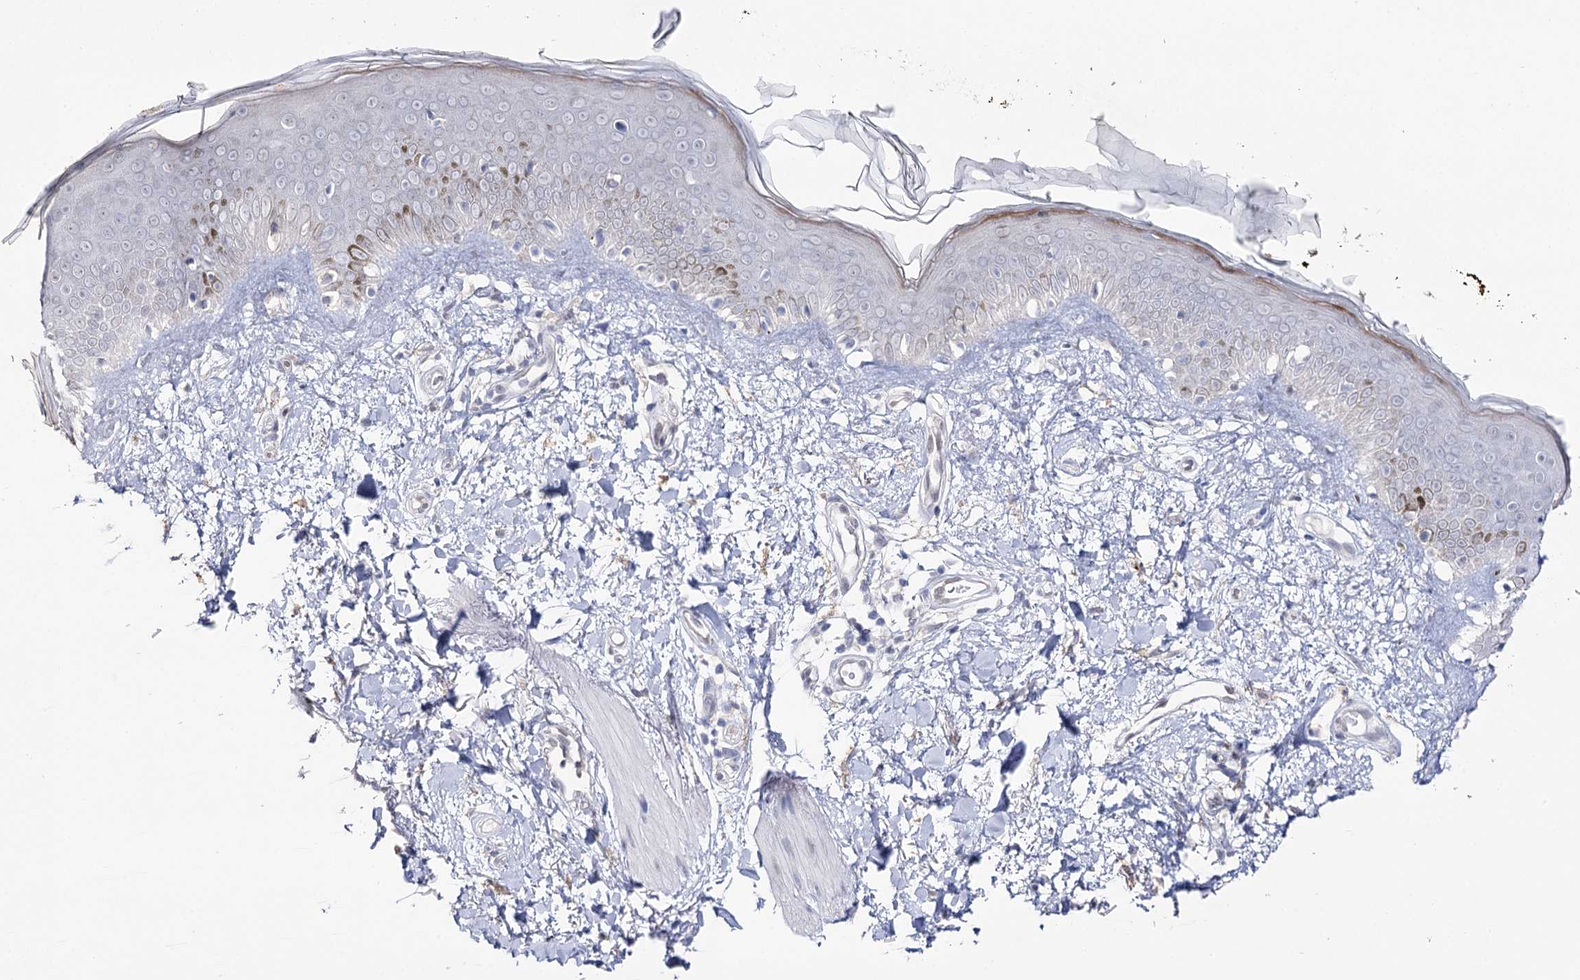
{"staining": {"intensity": "negative", "quantity": "none", "location": "none"}, "tissue": "skin", "cell_type": "Fibroblasts", "image_type": "normal", "snomed": [{"axis": "morphology", "description": "Normal tissue, NOS"}, {"axis": "topography", "description": "Skin"}], "caption": "Immunohistochemistry (IHC) histopathology image of benign skin: human skin stained with DAB (3,3'-diaminobenzidine) demonstrates no significant protein expression in fibroblasts. (DAB IHC visualized using brightfield microscopy, high magnification).", "gene": "VGLL4", "patient": {"sex": "female", "age": 58}}